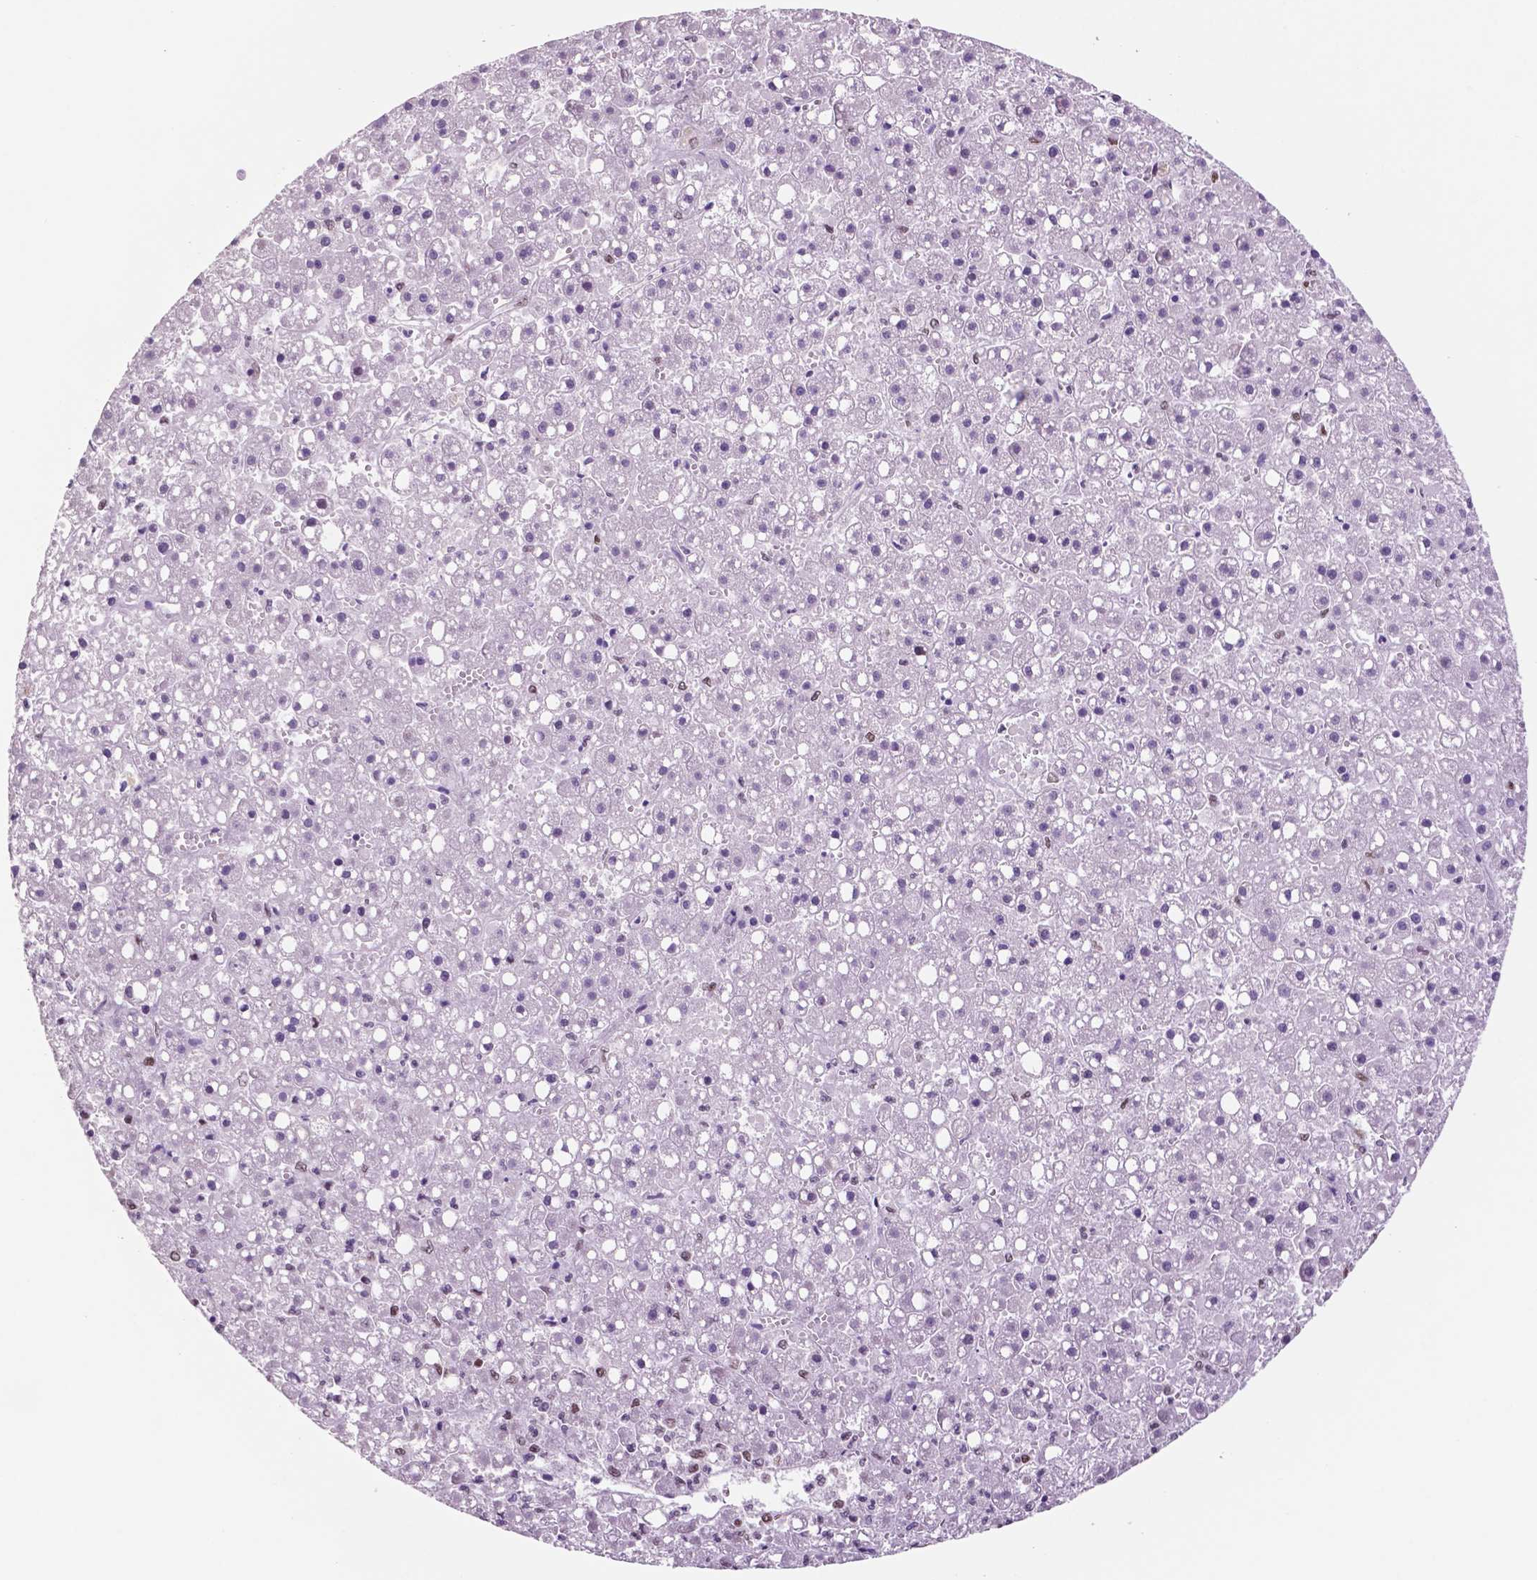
{"staining": {"intensity": "negative", "quantity": "none", "location": "none"}, "tissue": "liver cancer", "cell_type": "Tumor cells", "image_type": "cancer", "snomed": [{"axis": "morphology", "description": "Carcinoma, Hepatocellular, NOS"}, {"axis": "topography", "description": "Liver"}], "caption": "DAB immunohistochemical staining of hepatocellular carcinoma (liver) displays no significant staining in tumor cells.", "gene": "MSH6", "patient": {"sex": "male", "age": 67}}